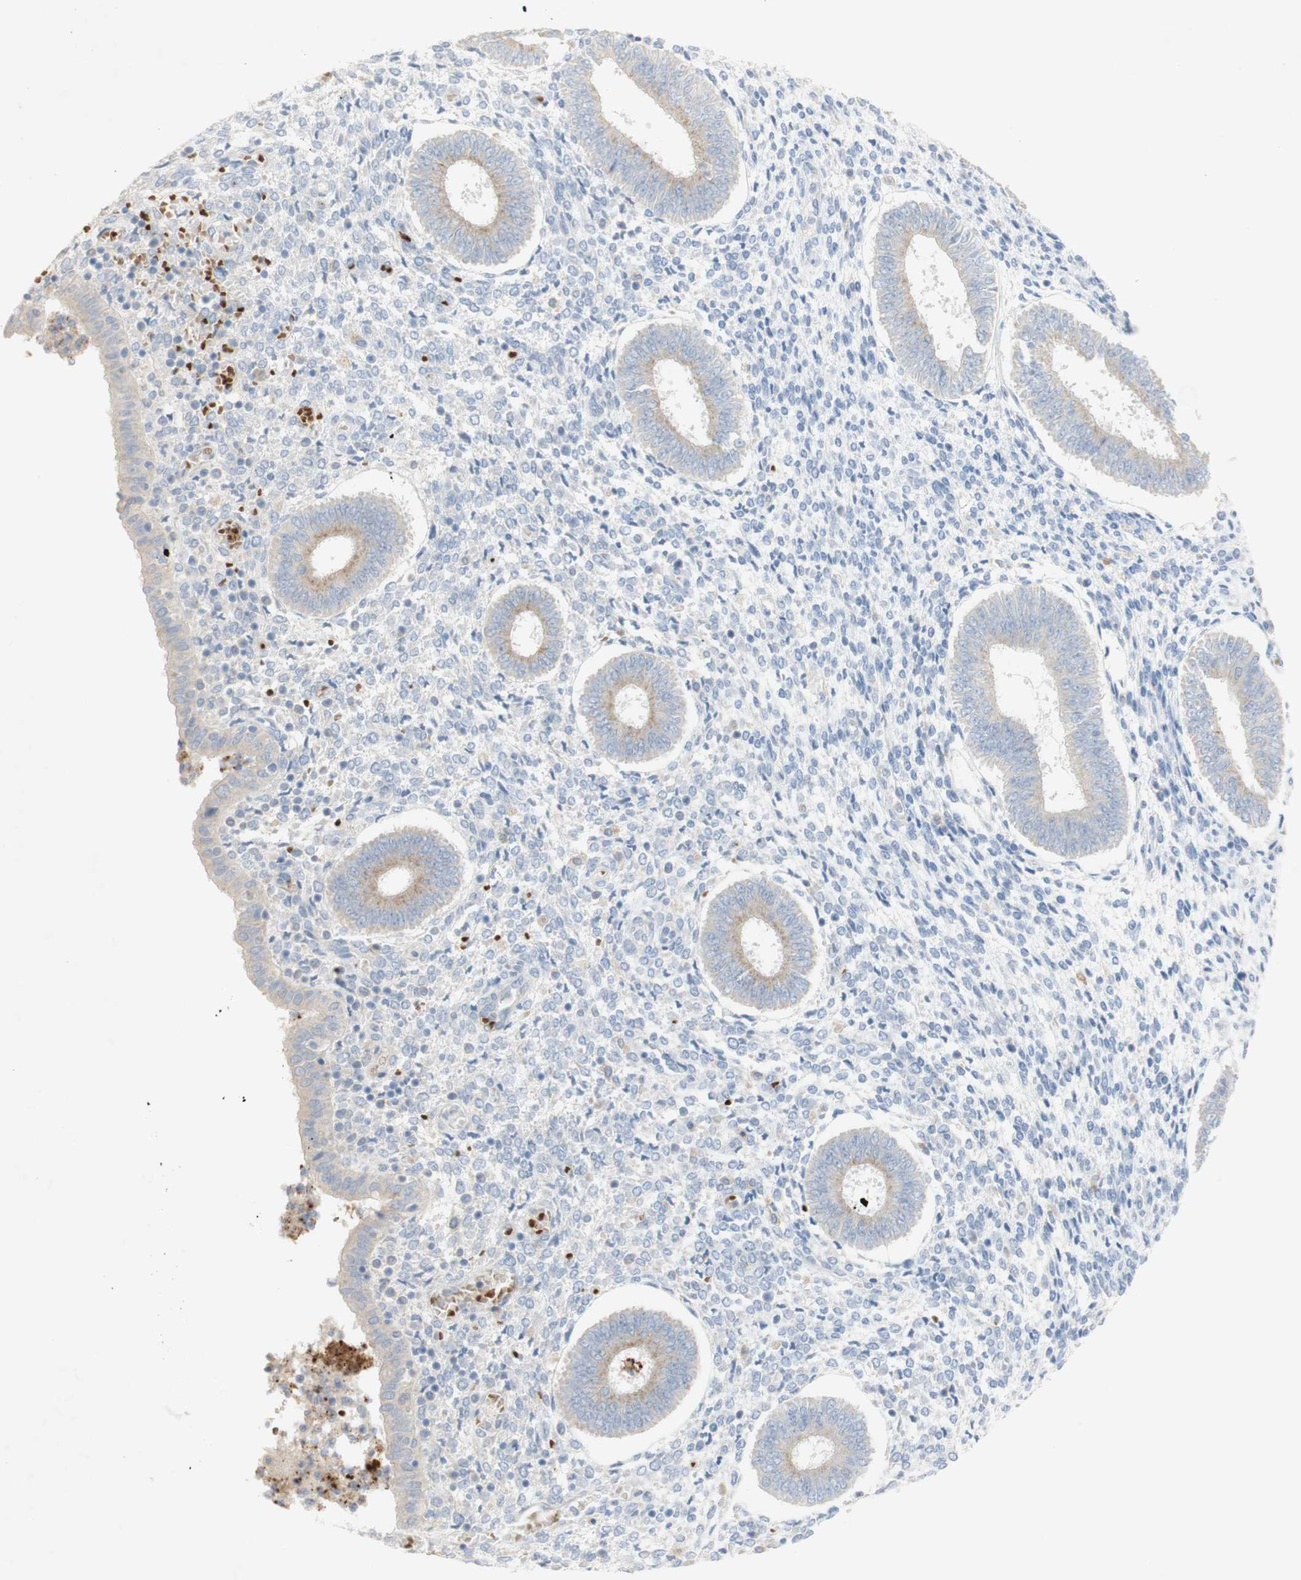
{"staining": {"intensity": "negative", "quantity": "none", "location": "none"}, "tissue": "endometrium", "cell_type": "Cells in endometrial stroma", "image_type": "normal", "snomed": [{"axis": "morphology", "description": "Normal tissue, NOS"}, {"axis": "topography", "description": "Endometrium"}], "caption": "This photomicrograph is of unremarkable endometrium stained with IHC to label a protein in brown with the nuclei are counter-stained blue. There is no positivity in cells in endometrial stroma.", "gene": "EPO", "patient": {"sex": "female", "age": 35}}